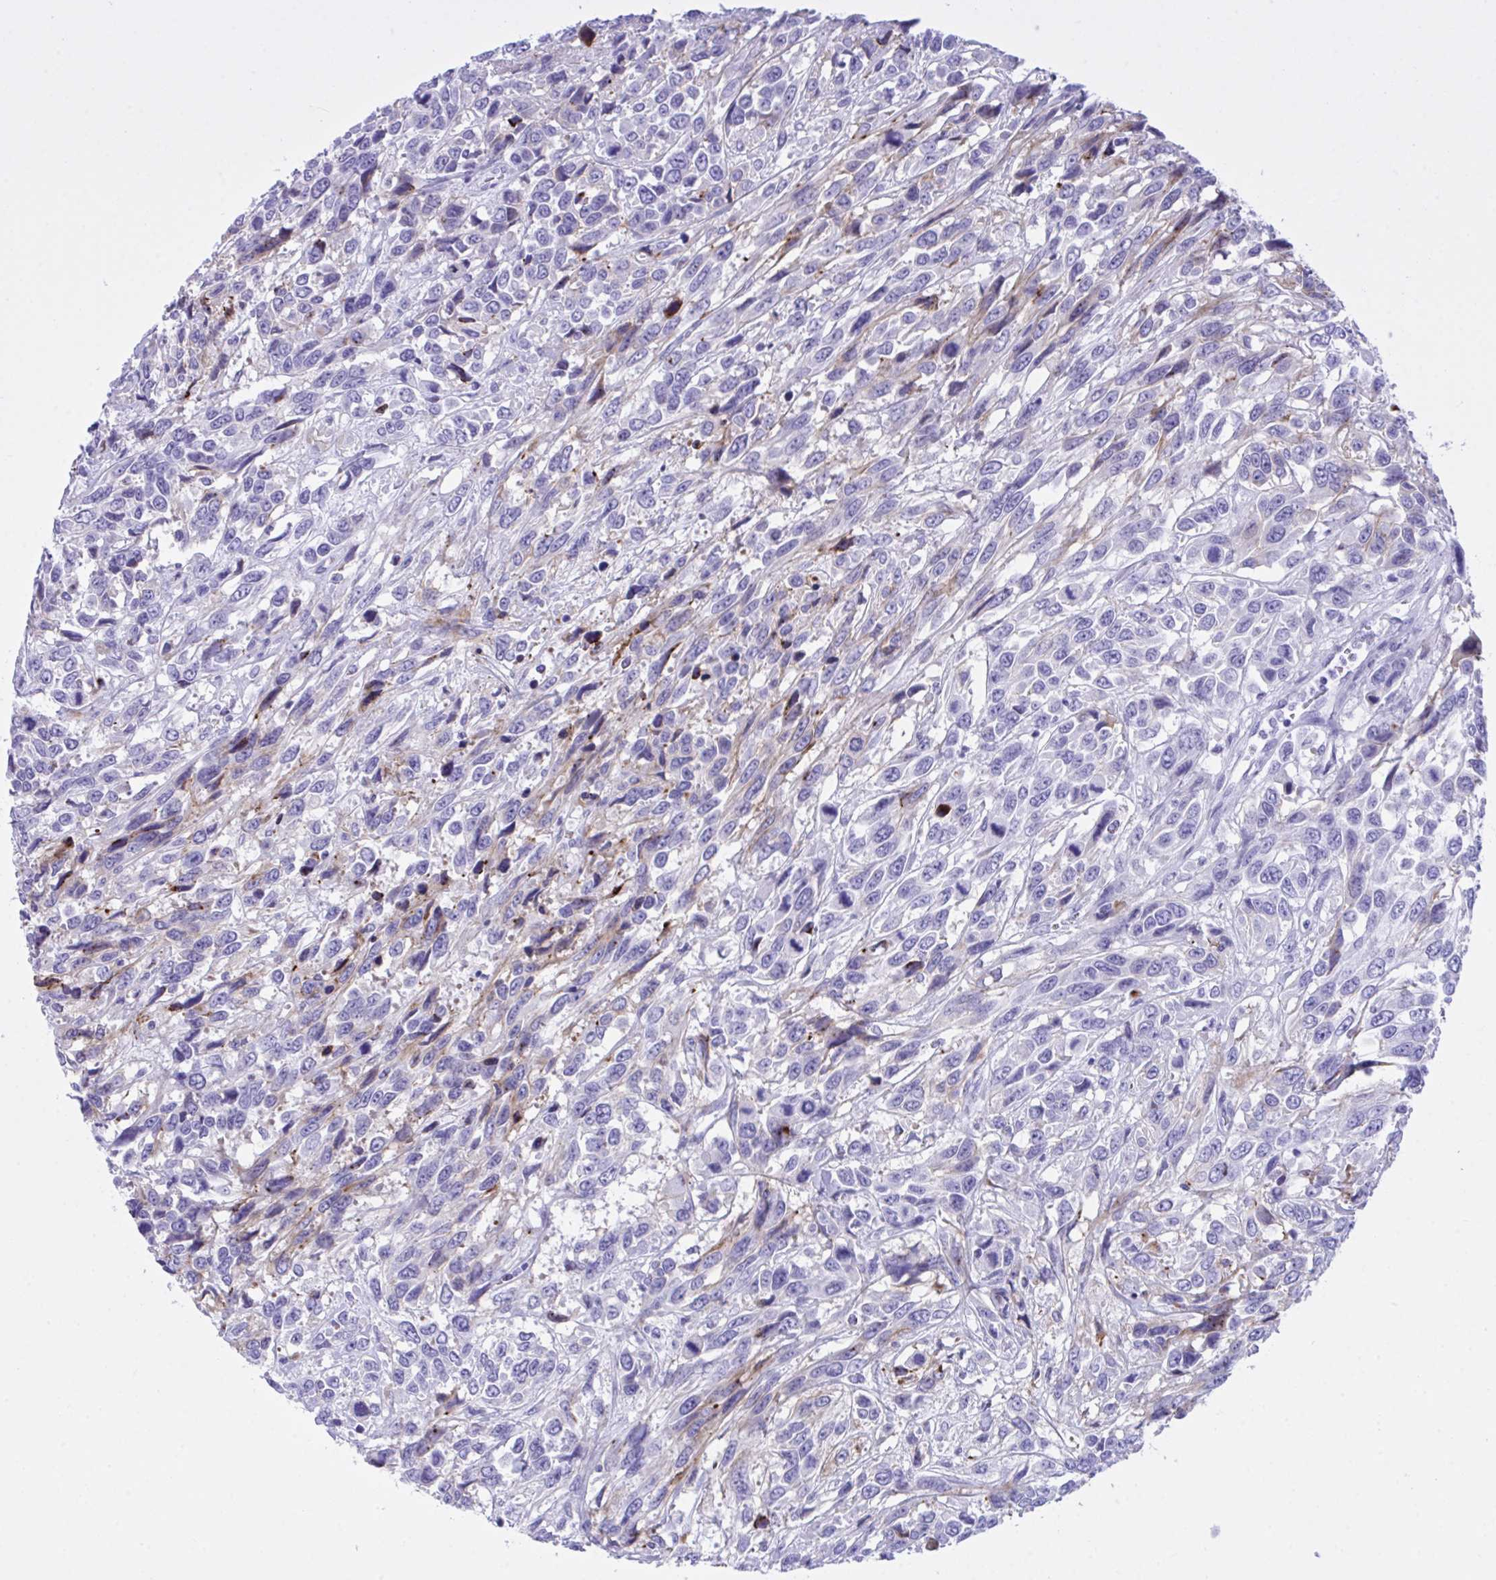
{"staining": {"intensity": "weak", "quantity": "<25%", "location": "cytoplasmic/membranous"}, "tissue": "urothelial cancer", "cell_type": "Tumor cells", "image_type": "cancer", "snomed": [{"axis": "morphology", "description": "Urothelial carcinoma, High grade"}, {"axis": "topography", "description": "Urinary bladder"}], "caption": "A photomicrograph of human urothelial cancer is negative for staining in tumor cells.", "gene": "BEX5", "patient": {"sex": "female", "age": 70}}